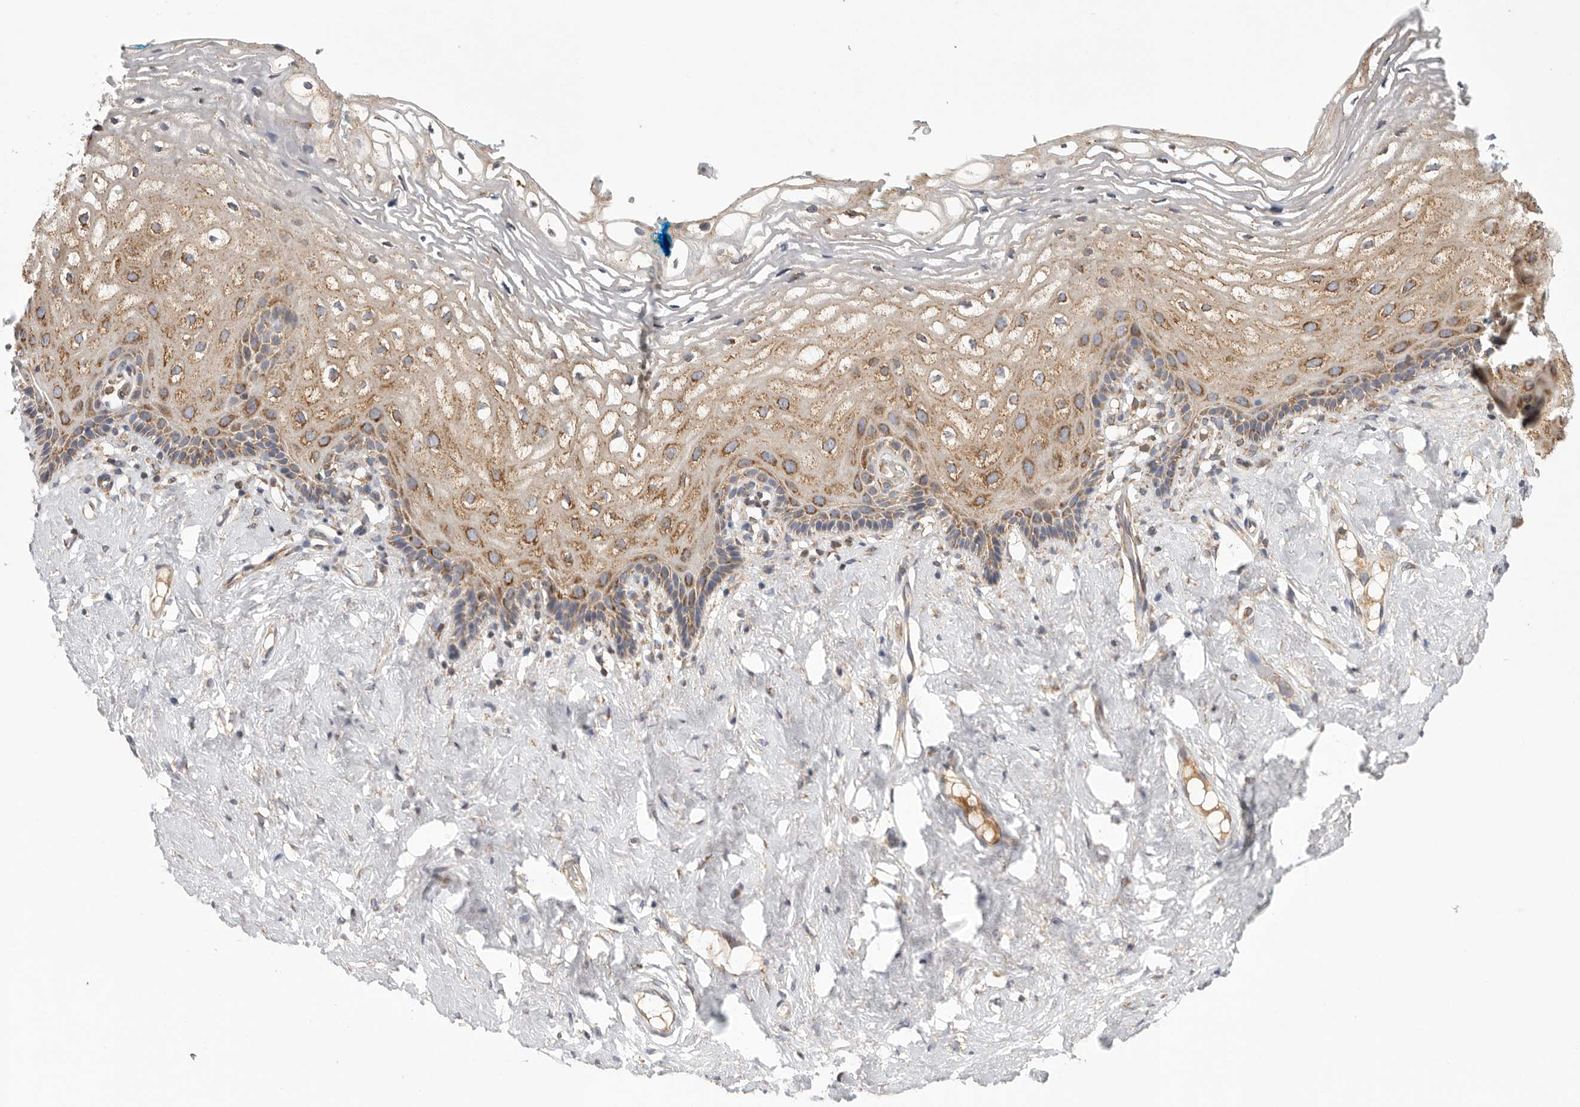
{"staining": {"intensity": "moderate", "quantity": ">75%", "location": "cytoplasmic/membranous"}, "tissue": "vagina", "cell_type": "Squamous epithelial cells", "image_type": "normal", "snomed": [{"axis": "morphology", "description": "Normal tissue, NOS"}, {"axis": "morphology", "description": "Adenocarcinoma, NOS"}, {"axis": "topography", "description": "Rectum"}, {"axis": "topography", "description": "Vagina"}], "caption": "This photomicrograph shows immunohistochemistry staining of benign human vagina, with medium moderate cytoplasmic/membranous expression in about >75% of squamous epithelial cells.", "gene": "FKBP8", "patient": {"sex": "female", "age": 71}}